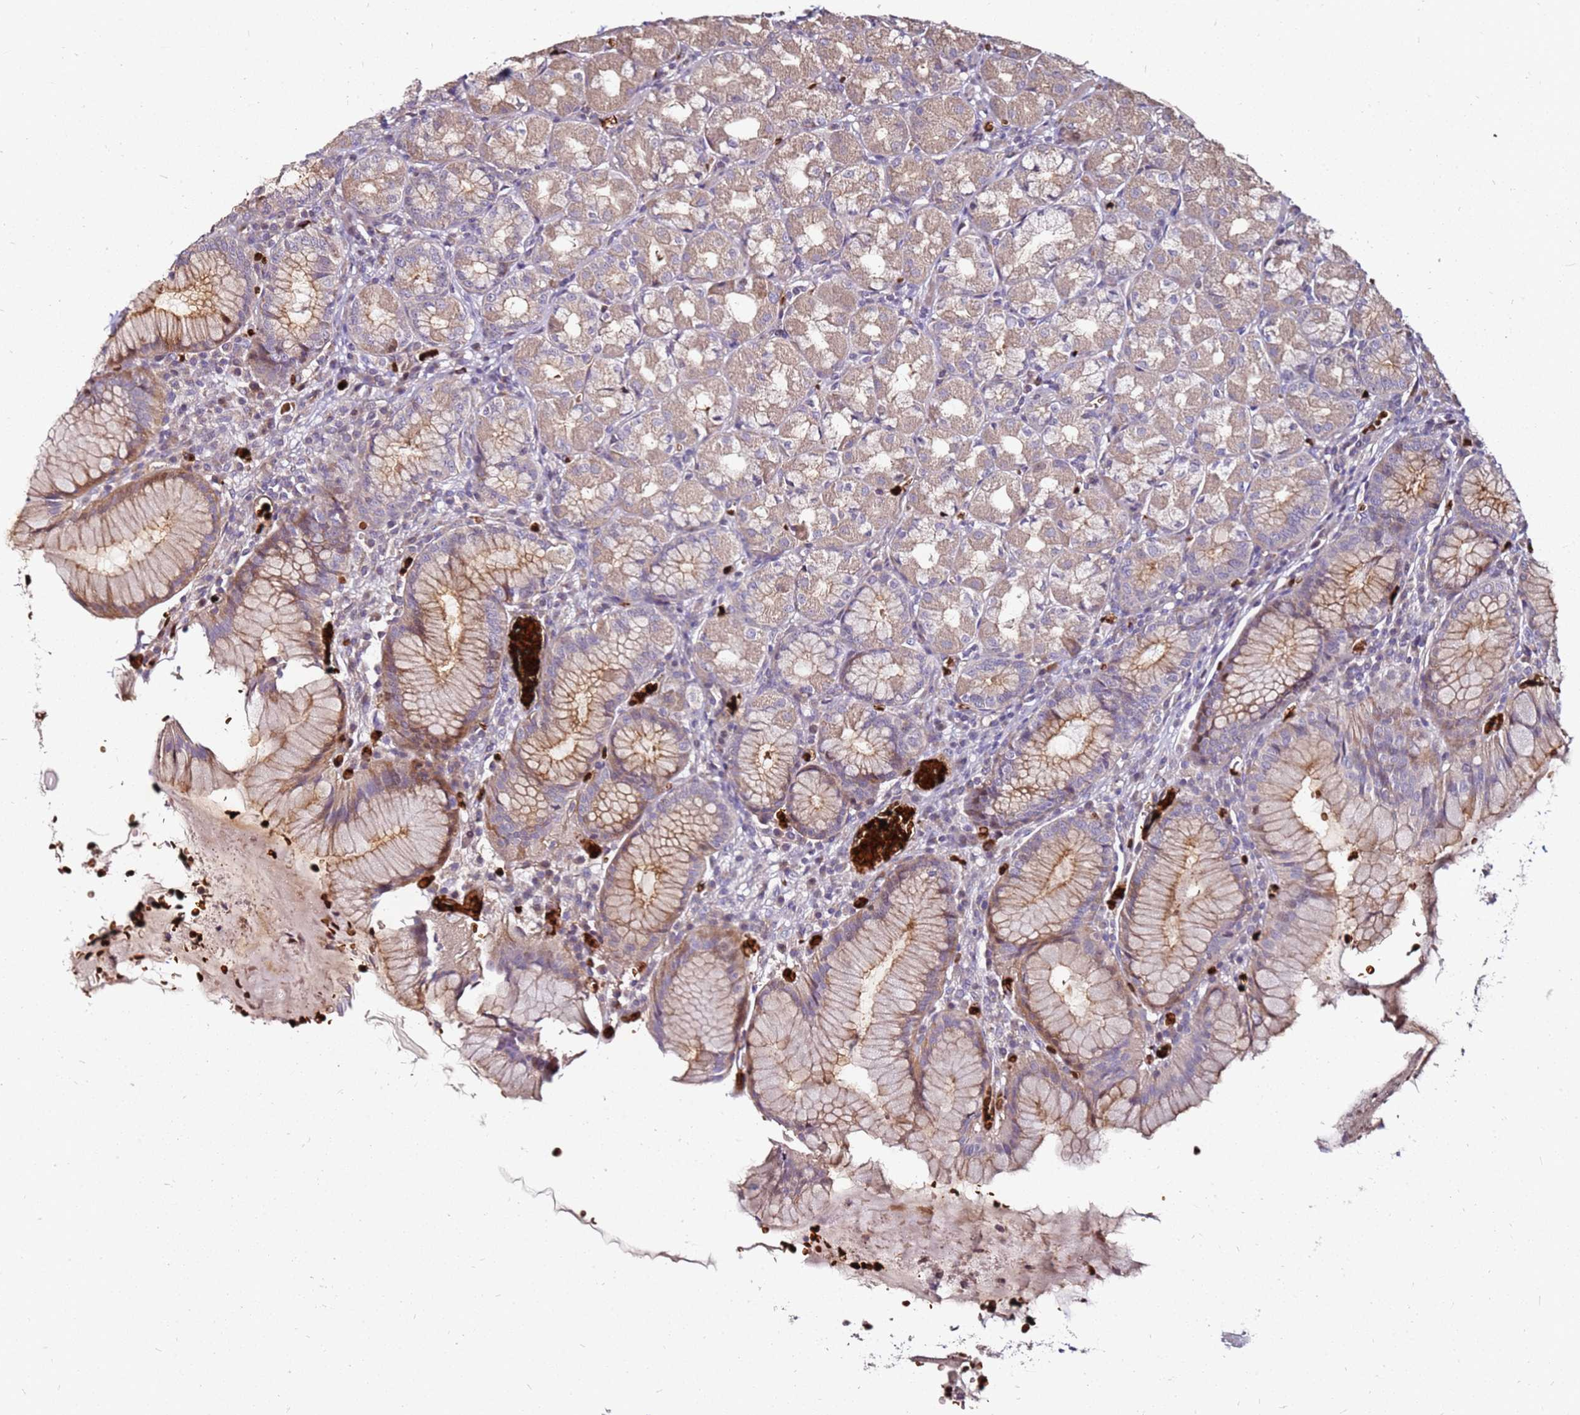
{"staining": {"intensity": "weak", "quantity": ">75%", "location": "cytoplasmic/membranous"}, "tissue": "stomach", "cell_type": "Glandular cells", "image_type": "normal", "snomed": [{"axis": "morphology", "description": "Normal tissue, NOS"}, {"axis": "topography", "description": "Stomach"}], "caption": "Unremarkable stomach exhibits weak cytoplasmic/membranous positivity in approximately >75% of glandular cells.", "gene": "RNF11", "patient": {"sex": "male", "age": 55}}